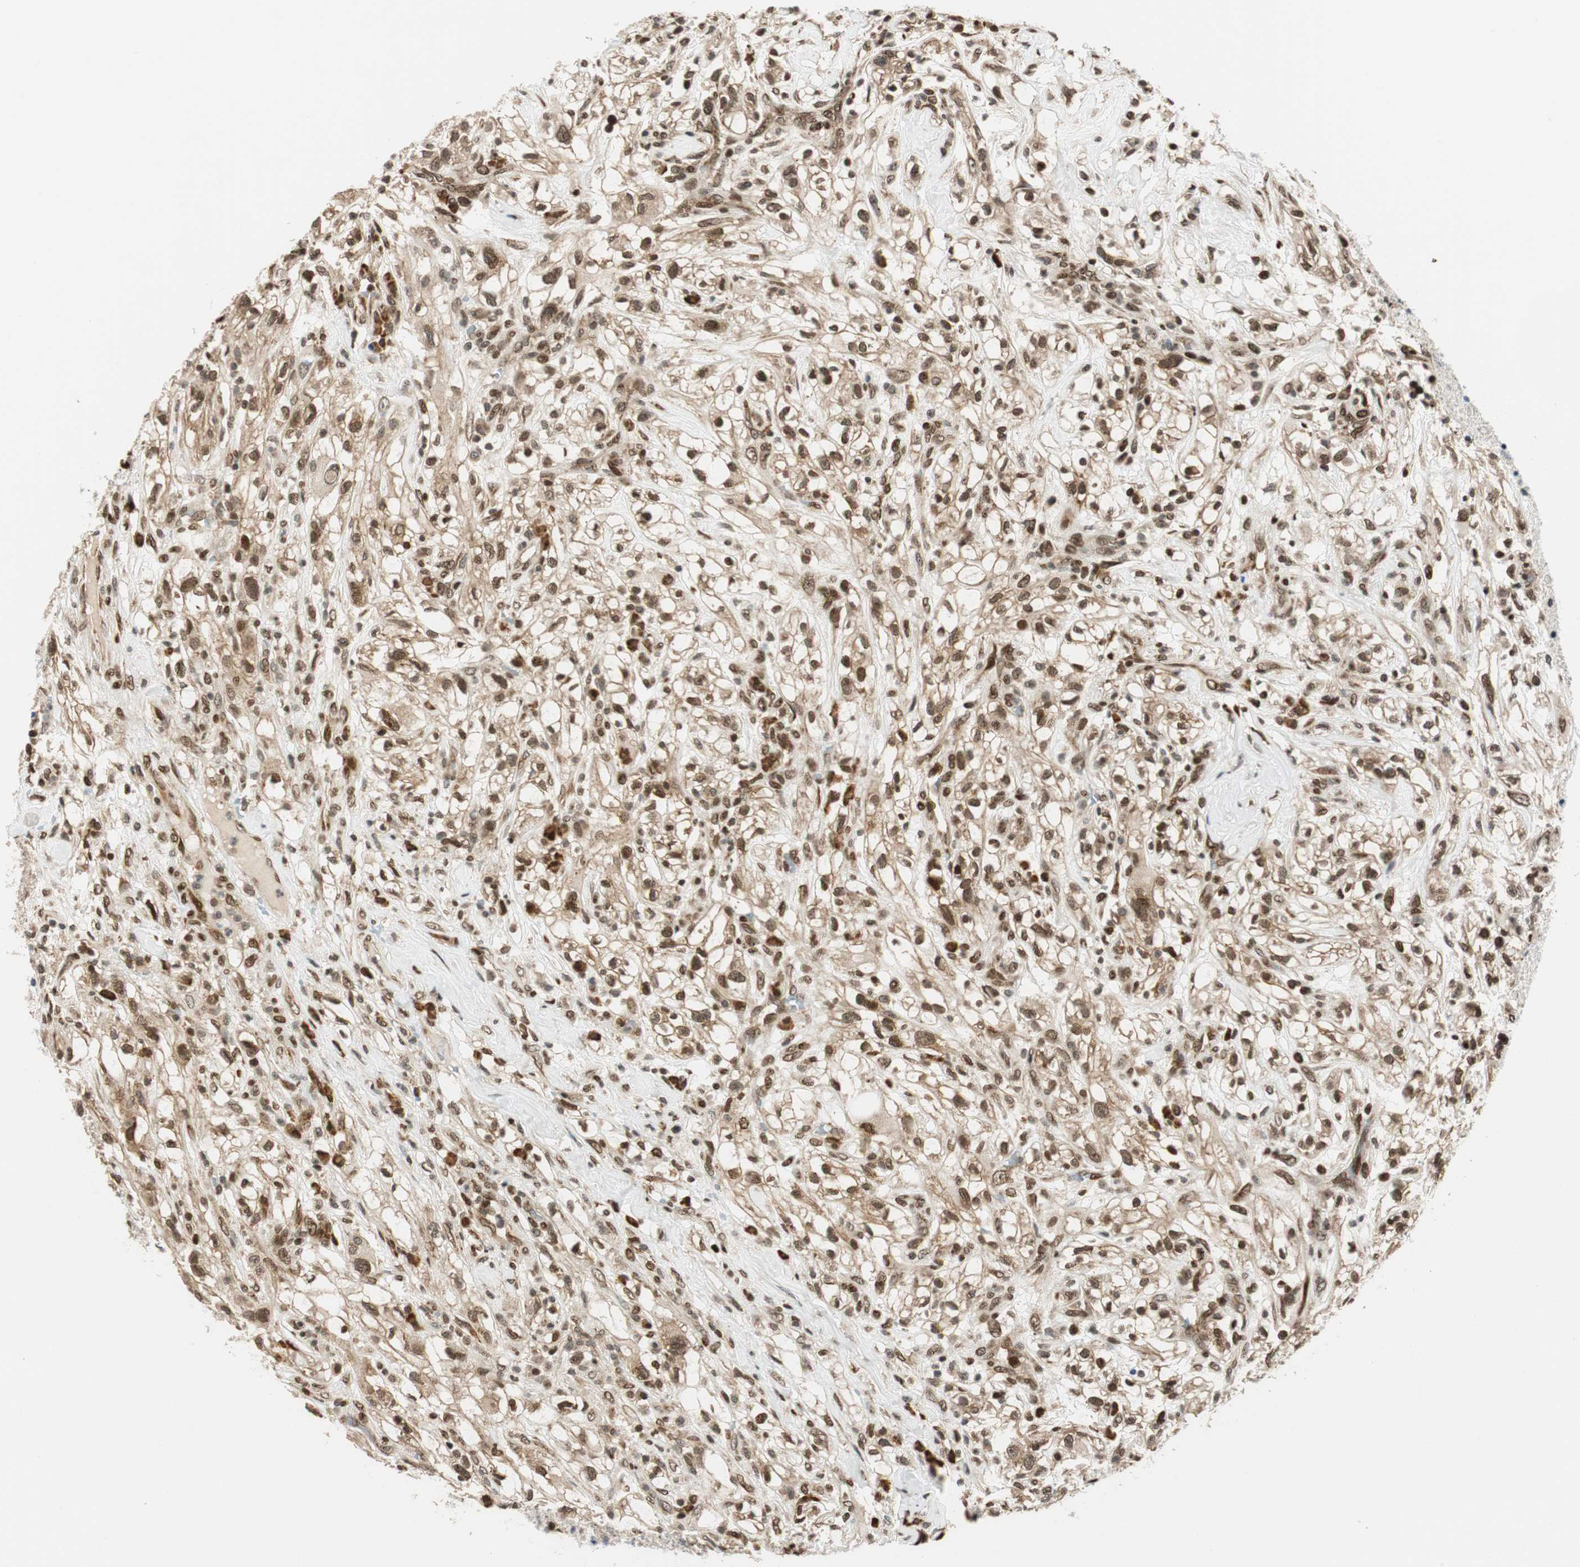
{"staining": {"intensity": "moderate", "quantity": ">75%", "location": "nuclear"}, "tissue": "renal cancer", "cell_type": "Tumor cells", "image_type": "cancer", "snomed": [{"axis": "morphology", "description": "Adenocarcinoma, NOS"}, {"axis": "topography", "description": "Kidney"}], "caption": "This photomicrograph displays immunohistochemistry (IHC) staining of human renal cancer, with medium moderate nuclear staining in approximately >75% of tumor cells.", "gene": "RING1", "patient": {"sex": "female", "age": 60}}